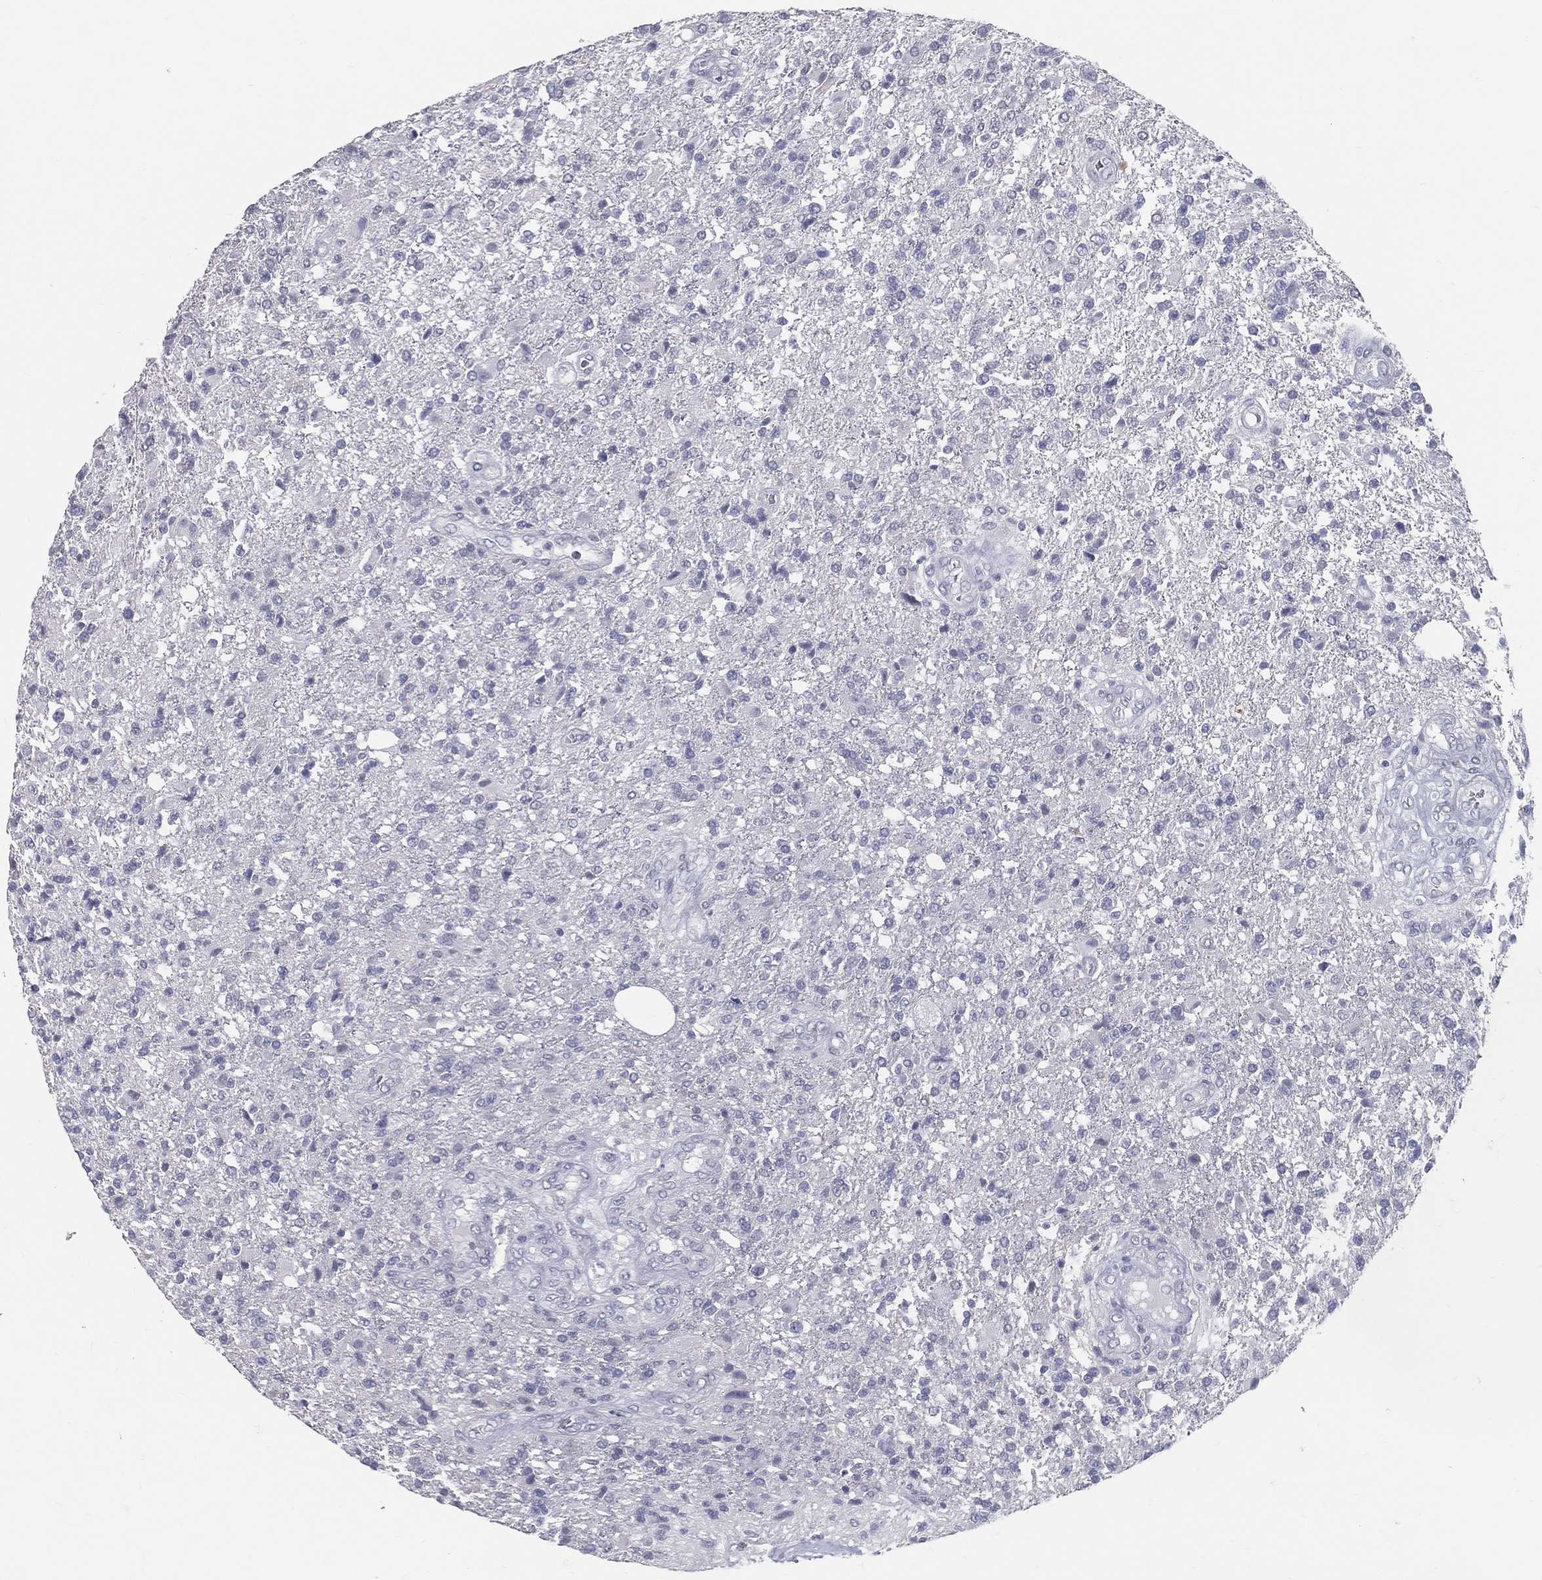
{"staining": {"intensity": "negative", "quantity": "none", "location": "none"}, "tissue": "glioma", "cell_type": "Tumor cells", "image_type": "cancer", "snomed": [{"axis": "morphology", "description": "Glioma, malignant, High grade"}, {"axis": "topography", "description": "Brain"}], "caption": "DAB immunohistochemical staining of malignant glioma (high-grade) displays no significant expression in tumor cells.", "gene": "ACE2", "patient": {"sex": "male", "age": 56}}